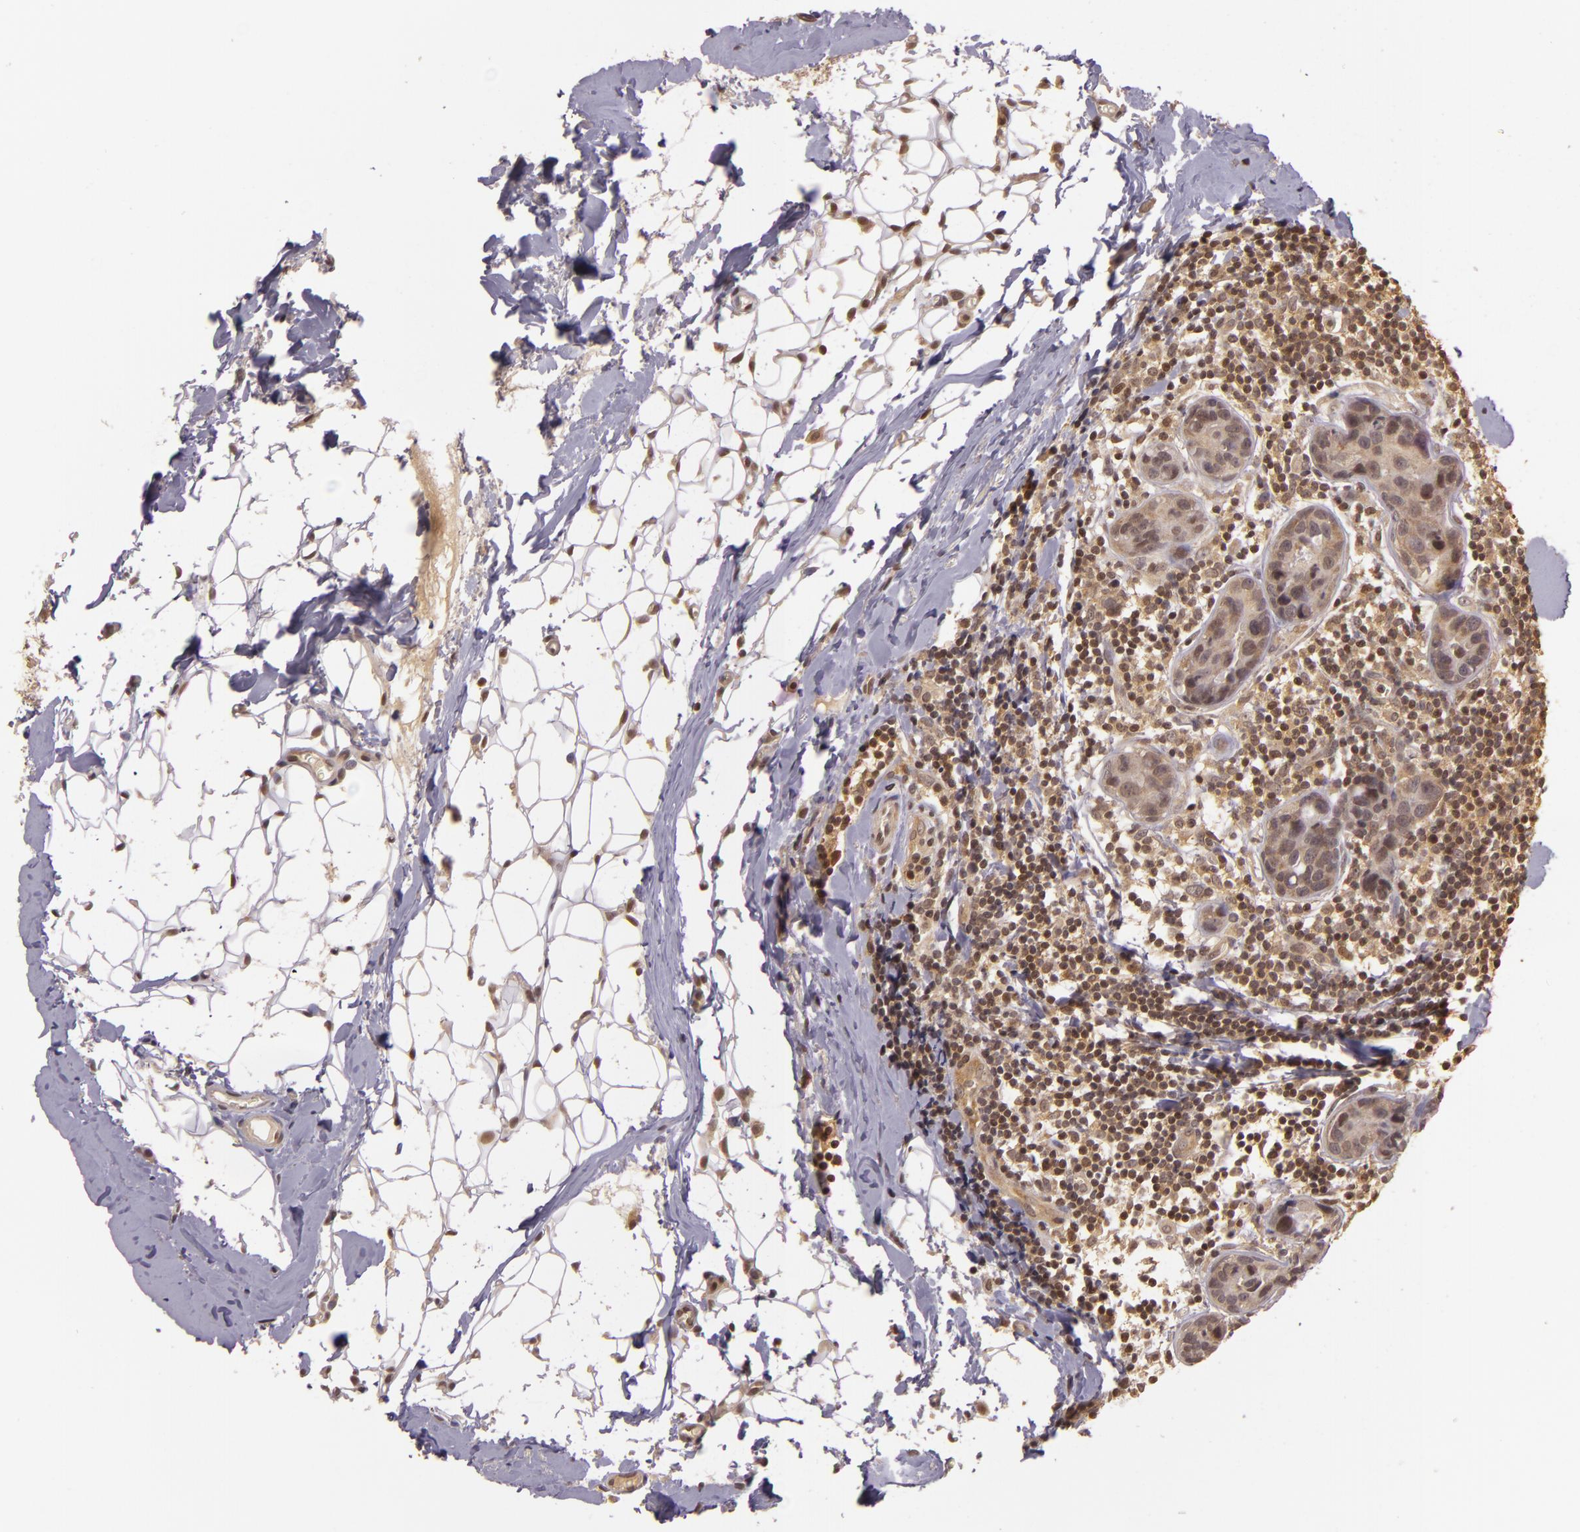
{"staining": {"intensity": "weak", "quantity": ">75%", "location": "cytoplasmic/membranous,nuclear"}, "tissue": "breast cancer", "cell_type": "Tumor cells", "image_type": "cancer", "snomed": [{"axis": "morphology", "description": "Duct carcinoma"}, {"axis": "topography", "description": "Breast"}], "caption": "This is a histology image of immunohistochemistry (IHC) staining of invasive ductal carcinoma (breast), which shows weak positivity in the cytoplasmic/membranous and nuclear of tumor cells.", "gene": "TXNRD2", "patient": {"sex": "female", "age": 24}}